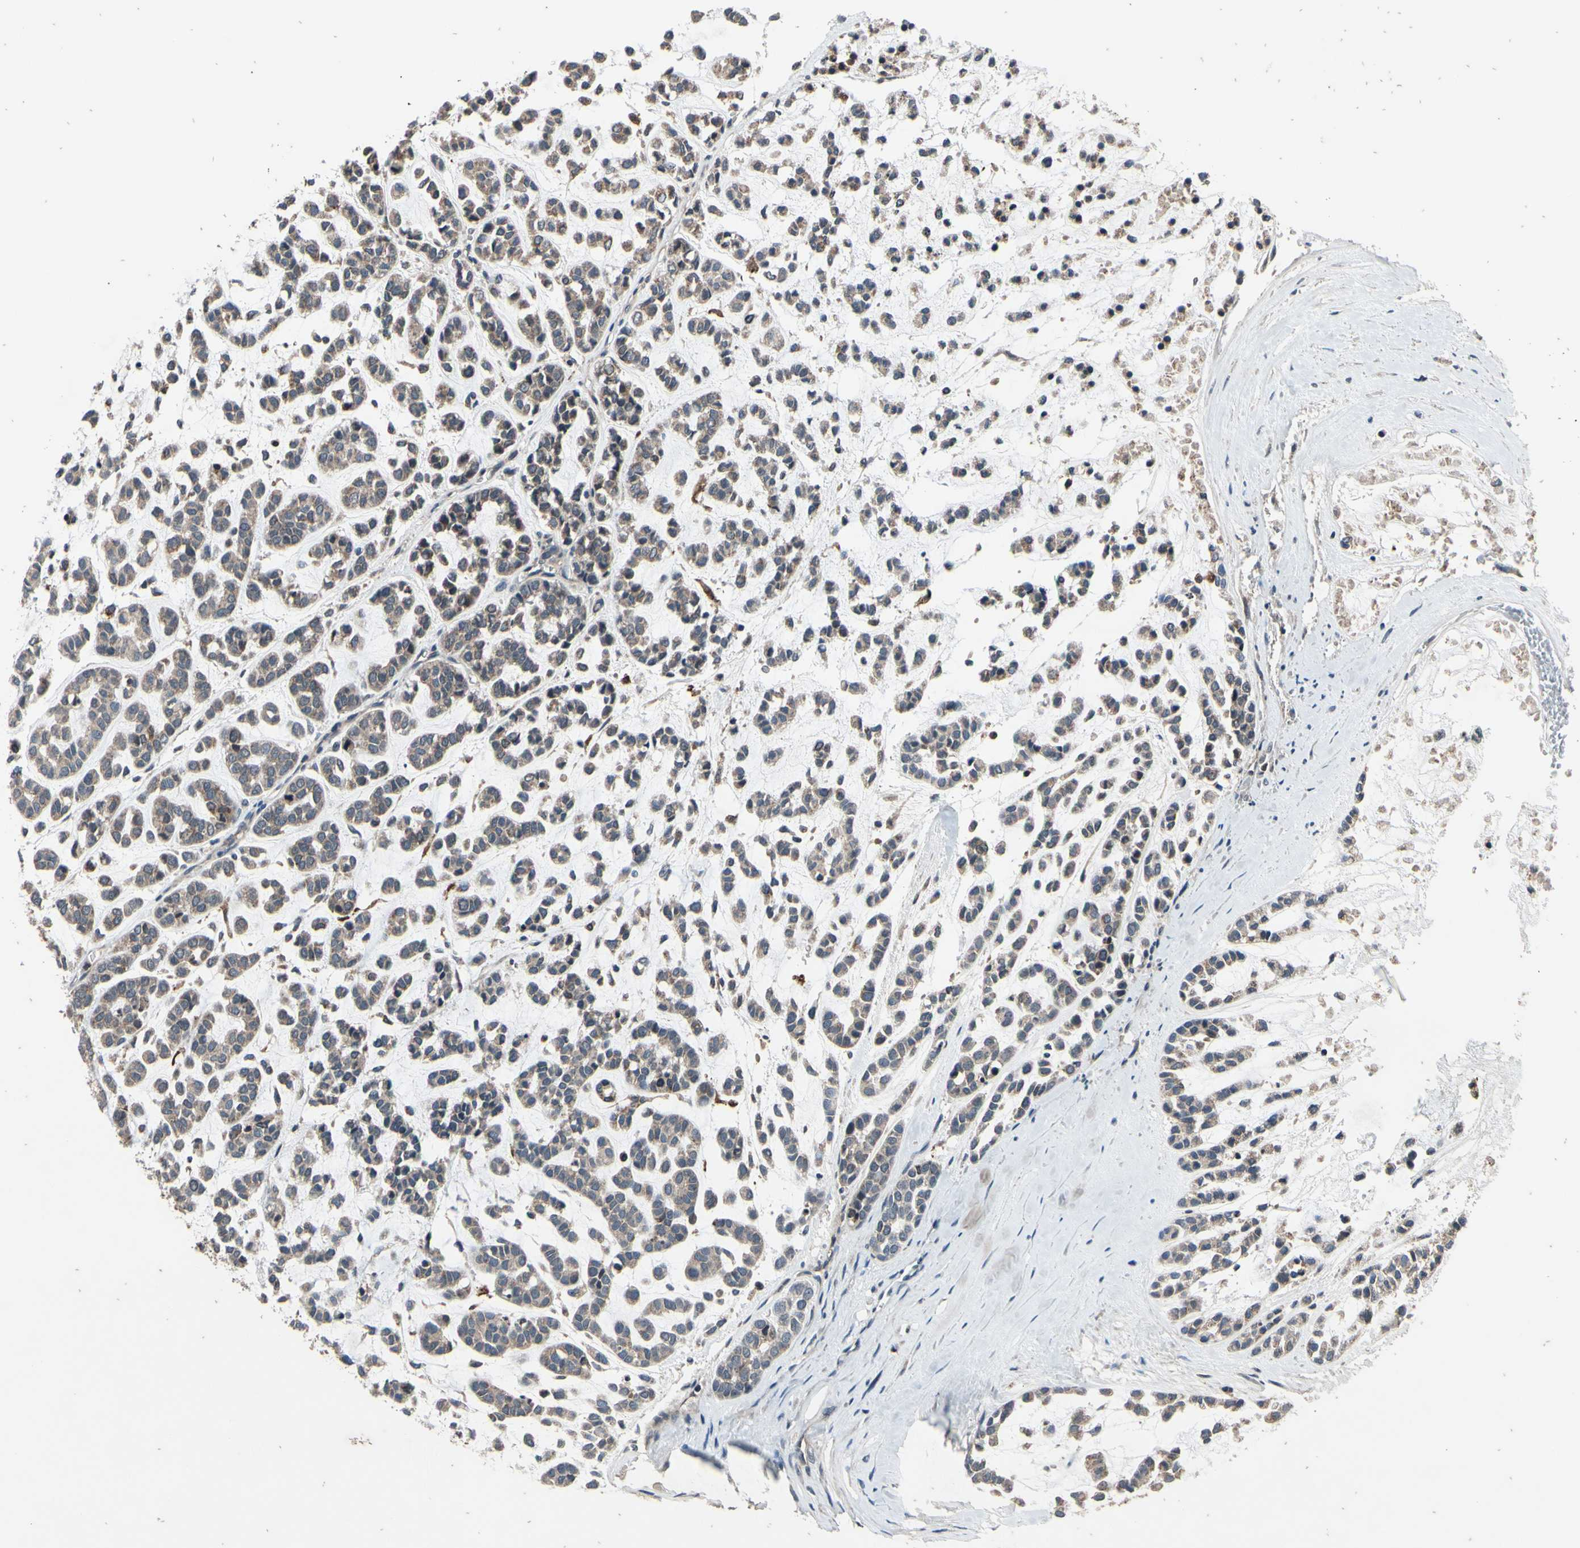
{"staining": {"intensity": "weak", "quantity": ">75%", "location": "cytoplasmic/membranous"}, "tissue": "head and neck cancer", "cell_type": "Tumor cells", "image_type": "cancer", "snomed": [{"axis": "morphology", "description": "Adenocarcinoma, NOS"}, {"axis": "morphology", "description": "Adenoma, NOS"}, {"axis": "topography", "description": "Head-Neck"}], "caption": "This is a micrograph of IHC staining of head and neck cancer, which shows weak expression in the cytoplasmic/membranous of tumor cells.", "gene": "MBTPS2", "patient": {"sex": "female", "age": 55}}